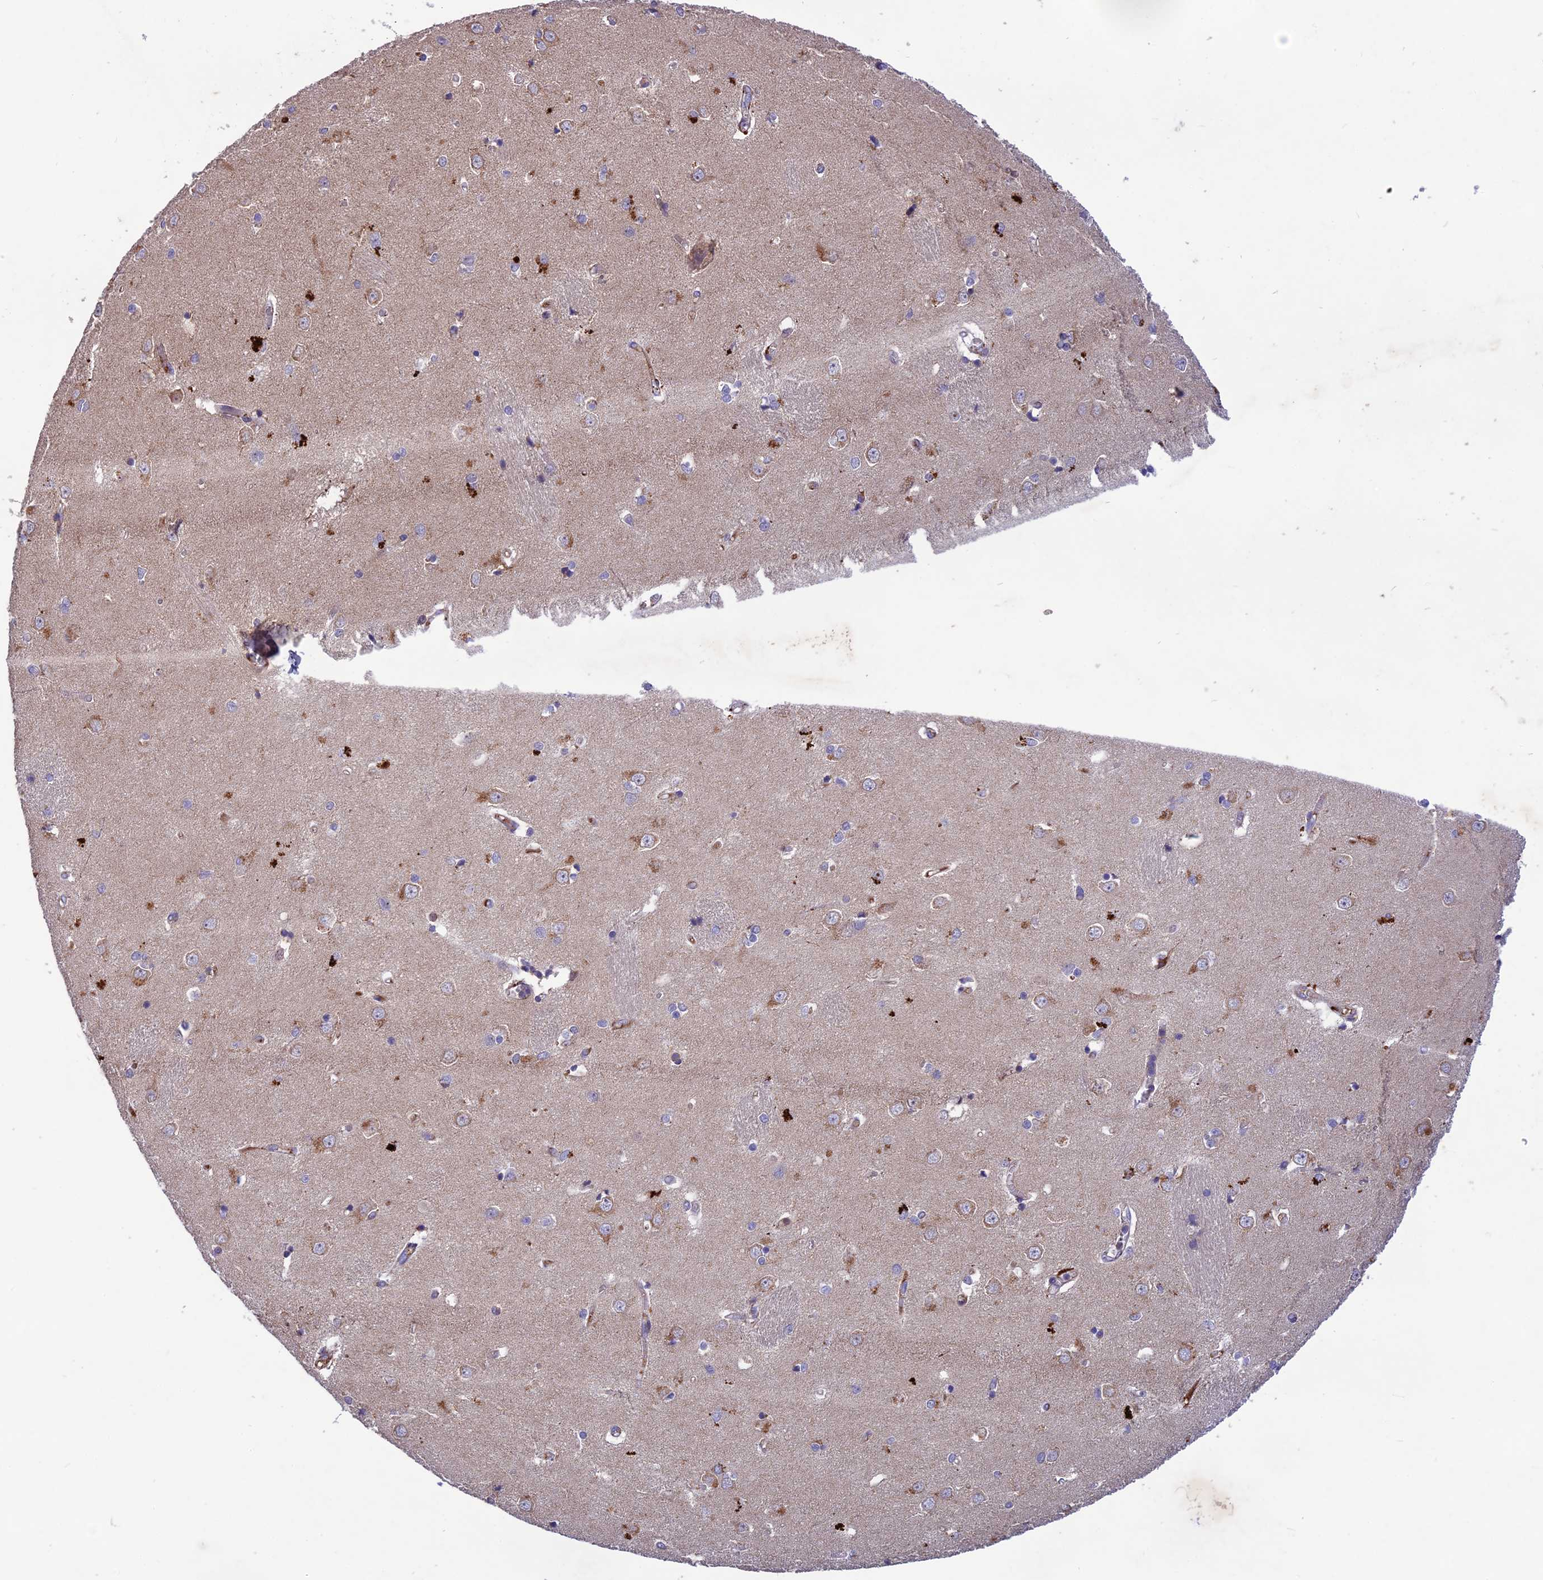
{"staining": {"intensity": "negative", "quantity": "none", "location": "none"}, "tissue": "caudate", "cell_type": "Glial cells", "image_type": "normal", "snomed": [{"axis": "morphology", "description": "Normal tissue, NOS"}, {"axis": "topography", "description": "Lateral ventricle wall"}], "caption": "High power microscopy histopathology image of an IHC histopathology image of normal caudate, revealing no significant expression in glial cells.", "gene": "ADO", "patient": {"sex": "male", "age": 37}}